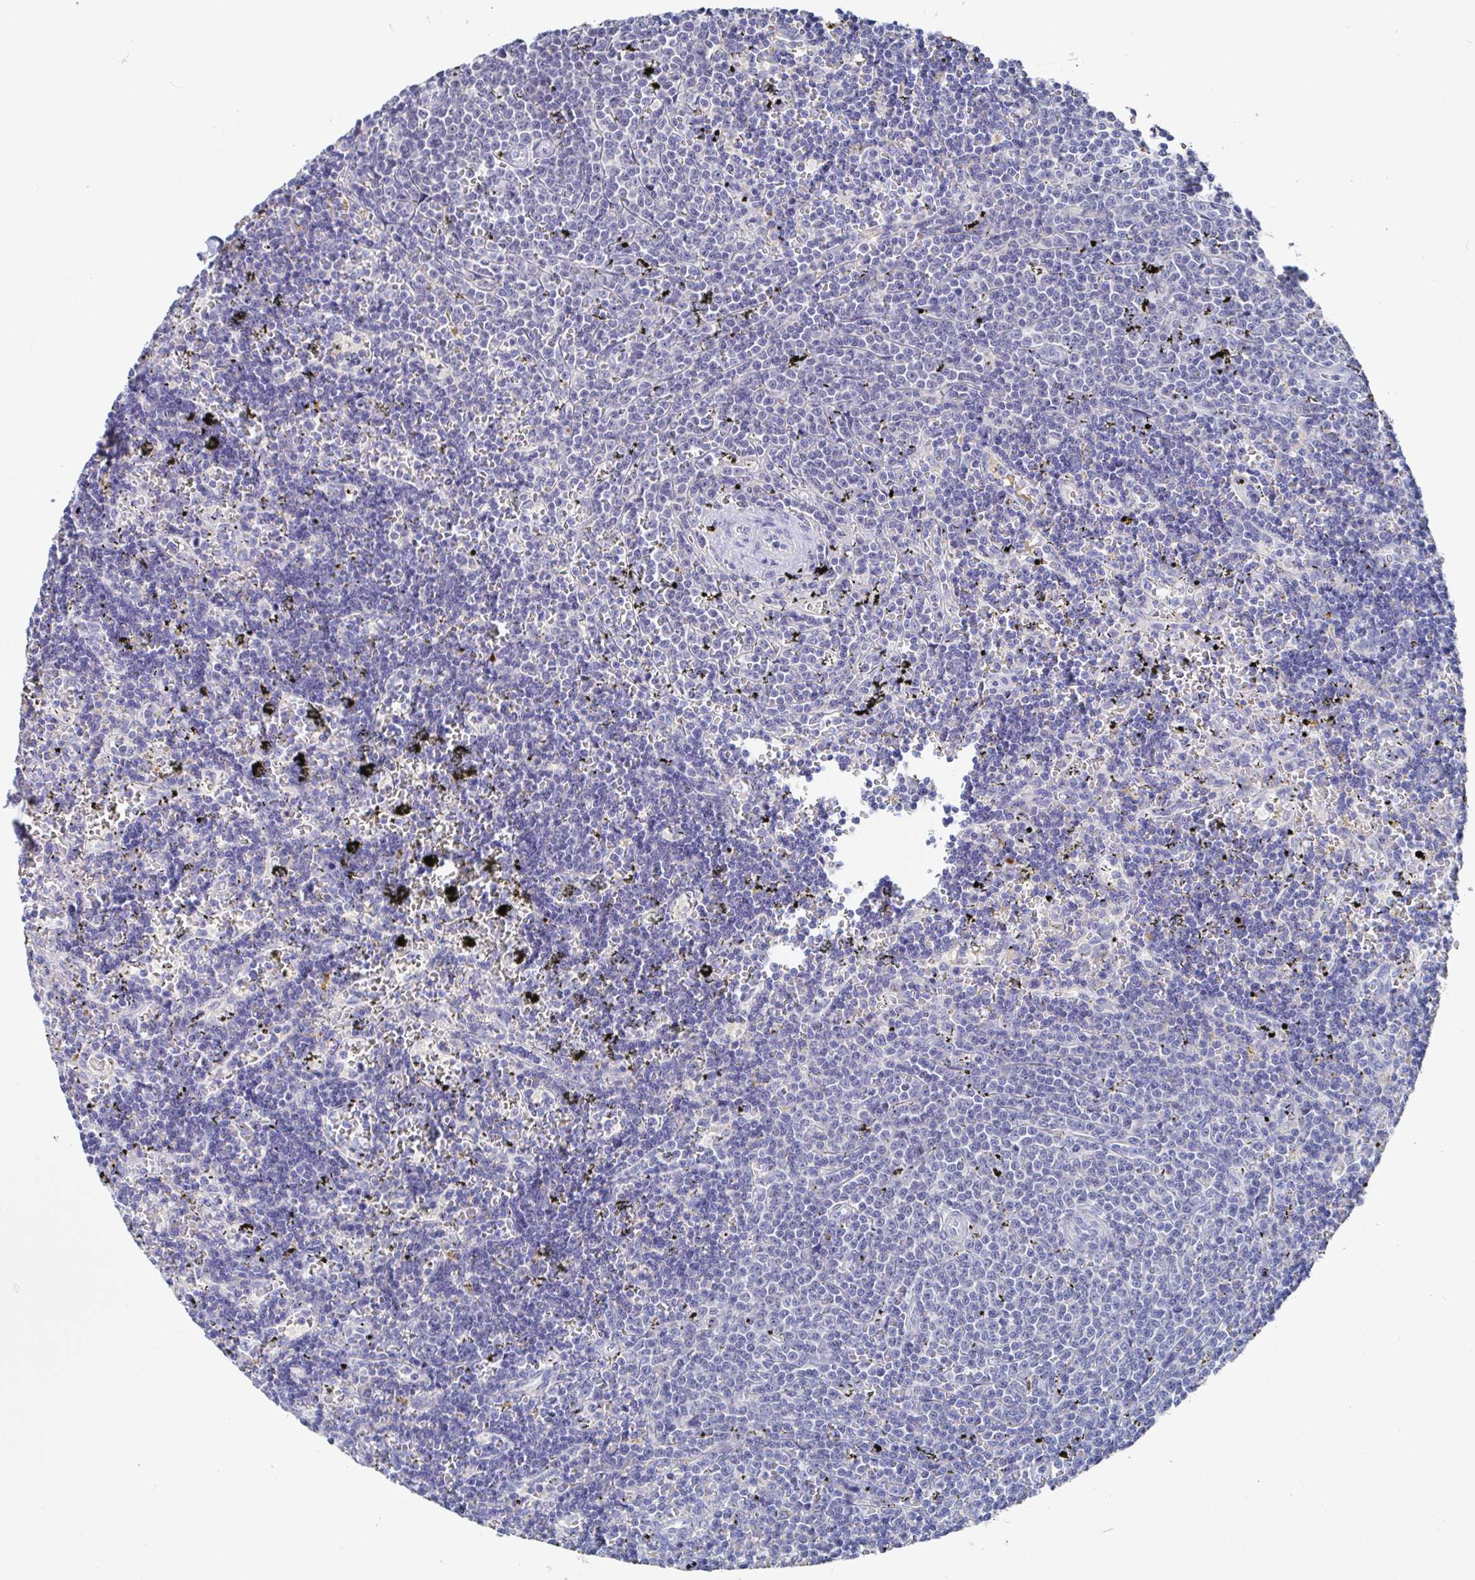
{"staining": {"intensity": "negative", "quantity": "none", "location": "none"}, "tissue": "lymphoma", "cell_type": "Tumor cells", "image_type": "cancer", "snomed": [{"axis": "morphology", "description": "Malignant lymphoma, non-Hodgkin's type, Low grade"}, {"axis": "topography", "description": "Spleen"}], "caption": "This is an immunohistochemistry (IHC) histopathology image of low-grade malignant lymphoma, non-Hodgkin's type. There is no staining in tumor cells.", "gene": "GPR148", "patient": {"sex": "male", "age": 60}}